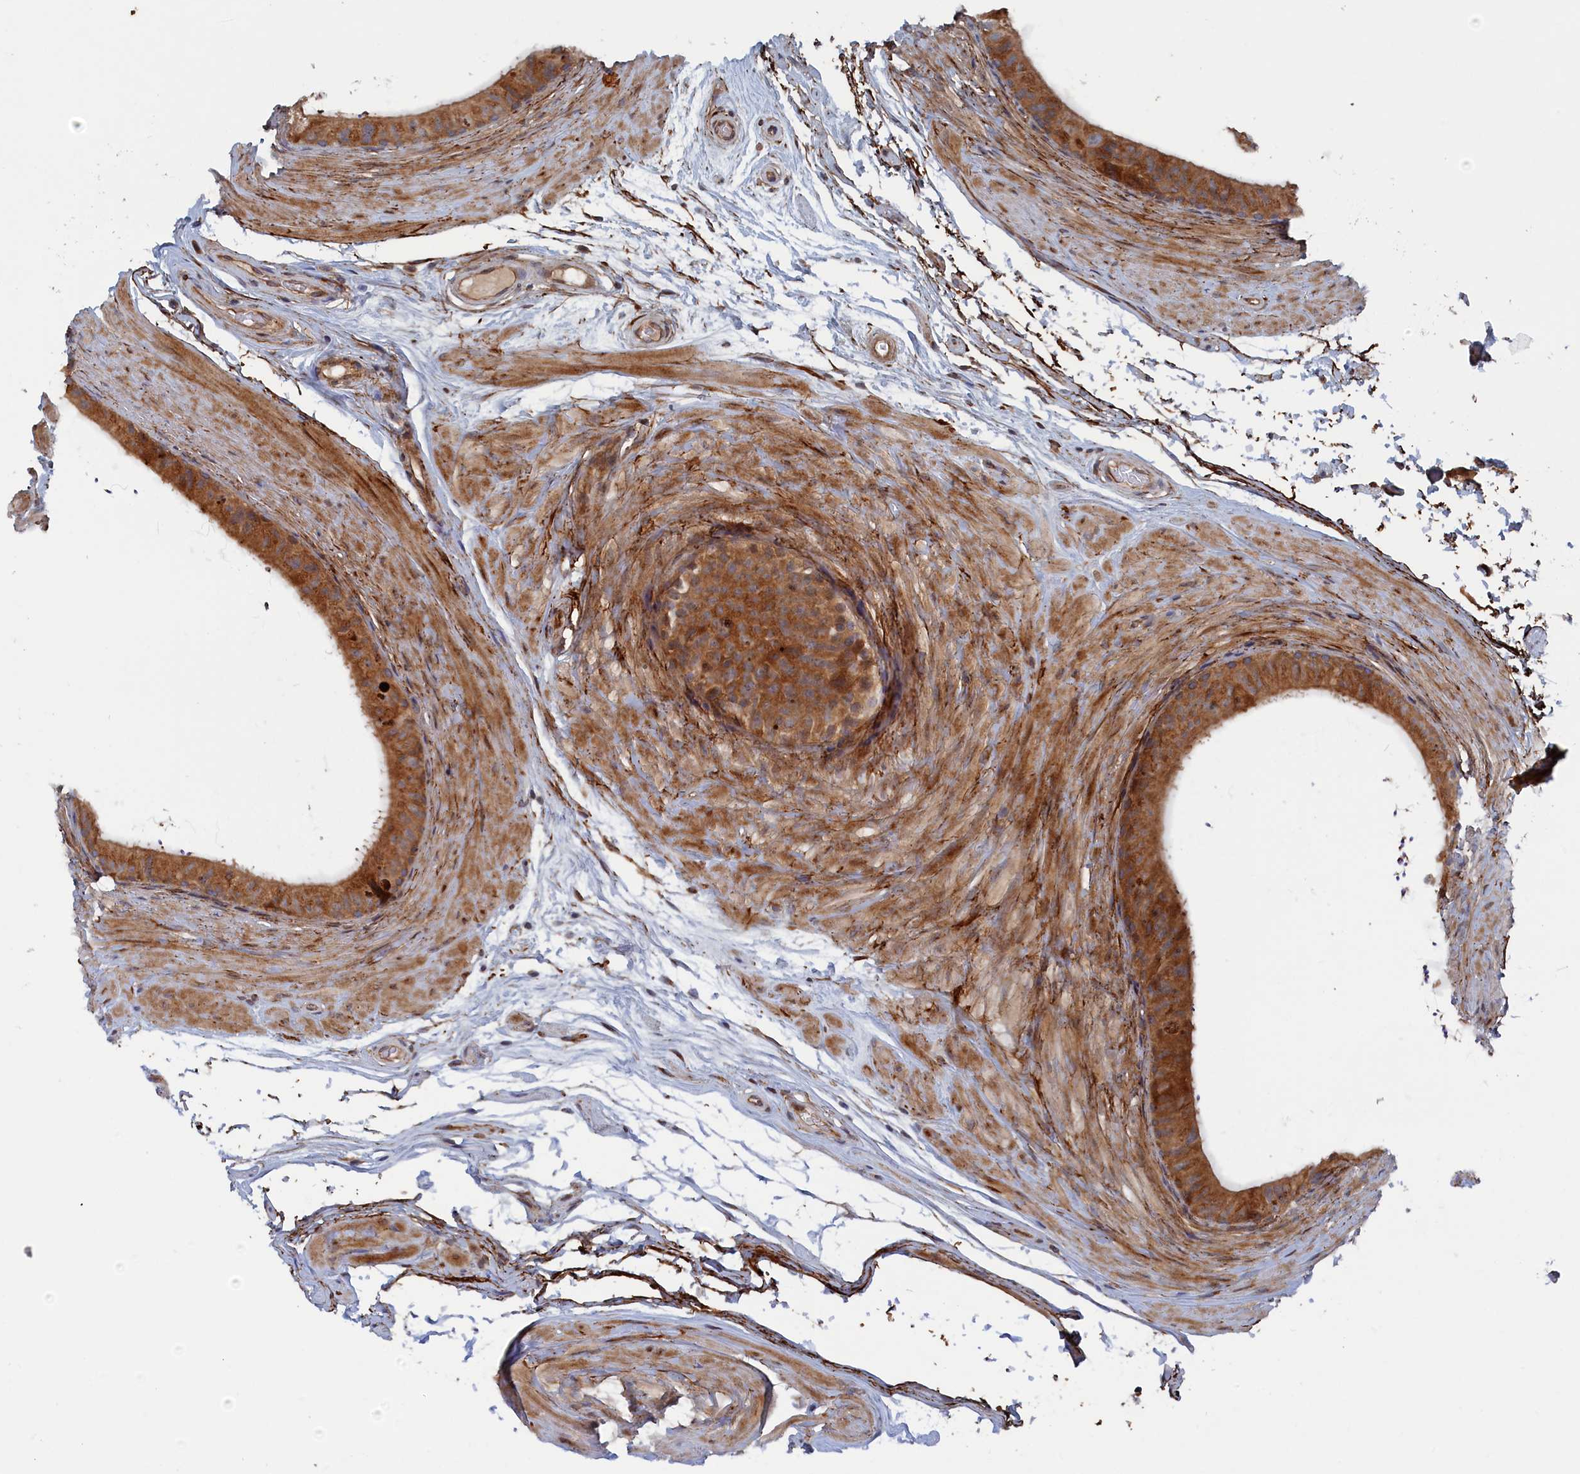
{"staining": {"intensity": "moderate", "quantity": ">75%", "location": "cytoplasmic/membranous"}, "tissue": "epididymis", "cell_type": "Glandular cells", "image_type": "normal", "snomed": [{"axis": "morphology", "description": "Normal tissue, NOS"}, {"axis": "topography", "description": "Epididymis"}], "caption": "Immunohistochemistry histopathology image of benign epididymis stained for a protein (brown), which shows medium levels of moderate cytoplasmic/membranous positivity in approximately >75% of glandular cells.", "gene": "TMEM196", "patient": {"sex": "male", "age": 45}}